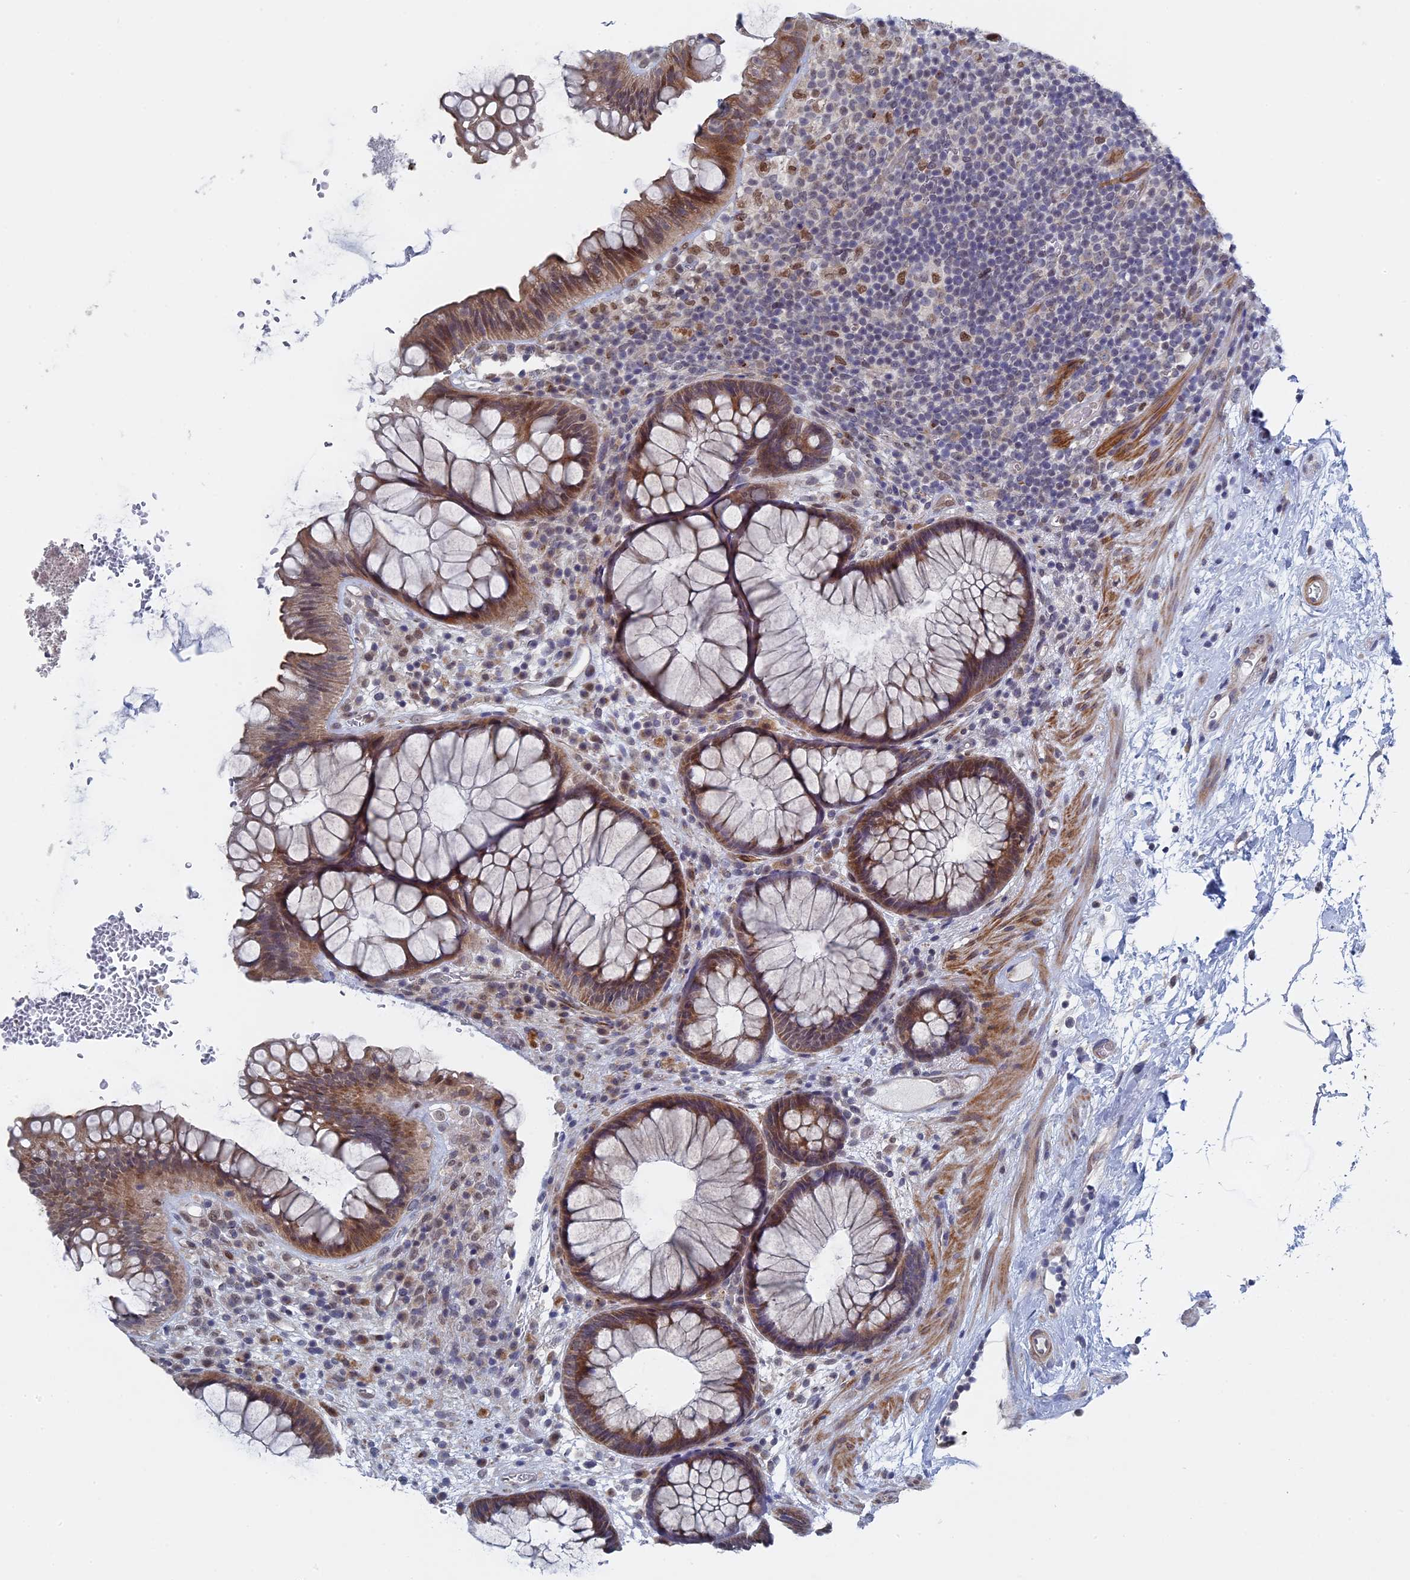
{"staining": {"intensity": "moderate", "quantity": ">75%", "location": "cytoplasmic/membranous"}, "tissue": "rectum", "cell_type": "Glandular cells", "image_type": "normal", "snomed": [{"axis": "morphology", "description": "Normal tissue, NOS"}, {"axis": "topography", "description": "Rectum"}], "caption": "A medium amount of moderate cytoplasmic/membranous positivity is identified in about >75% of glandular cells in unremarkable rectum. The staining was performed using DAB to visualize the protein expression in brown, while the nuclei were stained in blue with hematoxylin (Magnification: 20x).", "gene": "MTRF1", "patient": {"sex": "male", "age": 51}}